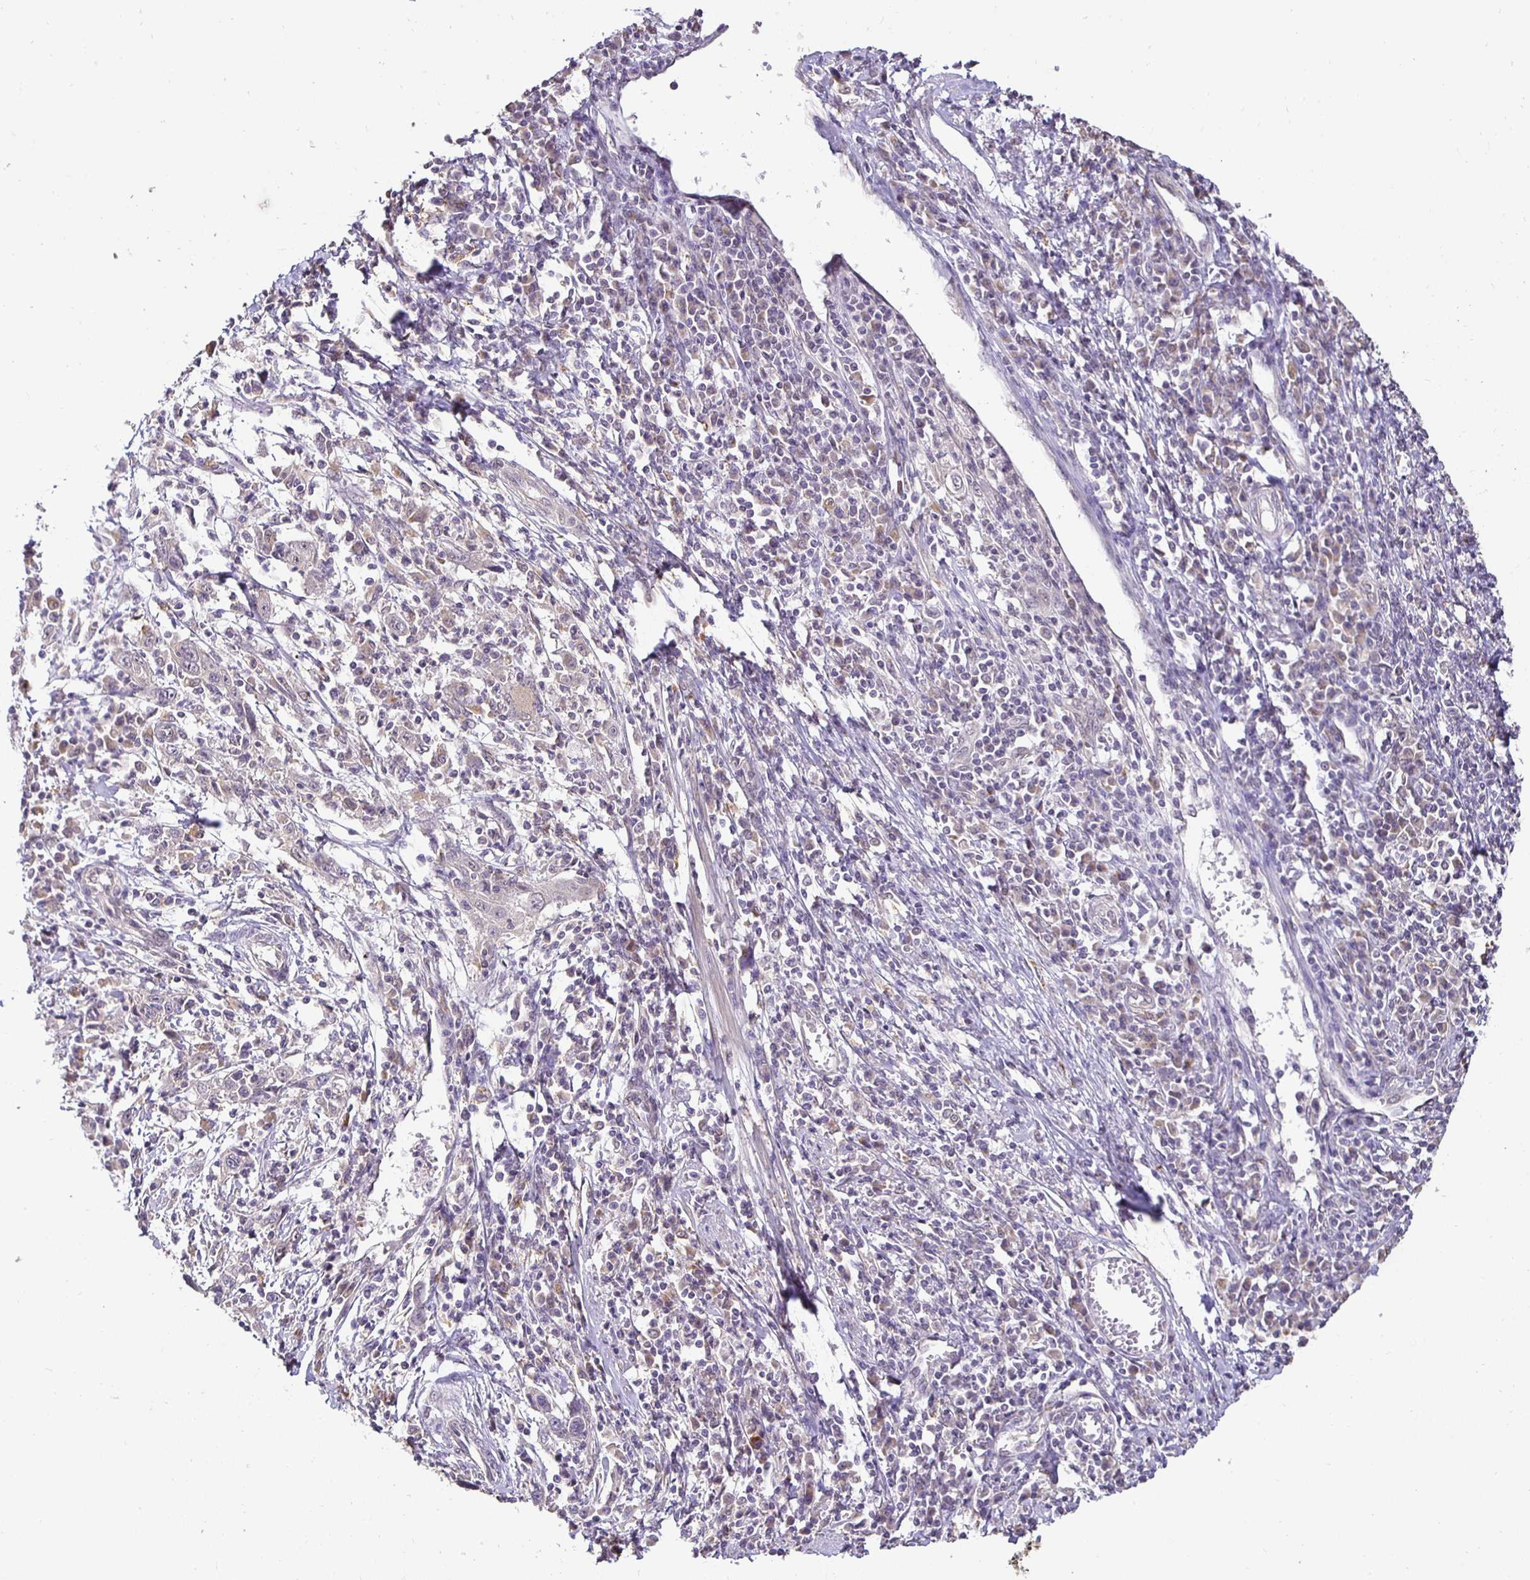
{"staining": {"intensity": "negative", "quantity": "none", "location": "none"}, "tissue": "cervical cancer", "cell_type": "Tumor cells", "image_type": "cancer", "snomed": [{"axis": "morphology", "description": "Squamous cell carcinoma, NOS"}, {"axis": "topography", "description": "Cervix"}], "caption": "DAB (3,3'-diaminobenzidine) immunohistochemical staining of human squamous cell carcinoma (cervical) exhibits no significant positivity in tumor cells. (DAB (3,3'-diaminobenzidine) immunohistochemistry (IHC) visualized using brightfield microscopy, high magnification).", "gene": "RHEBL1", "patient": {"sex": "female", "age": 46}}